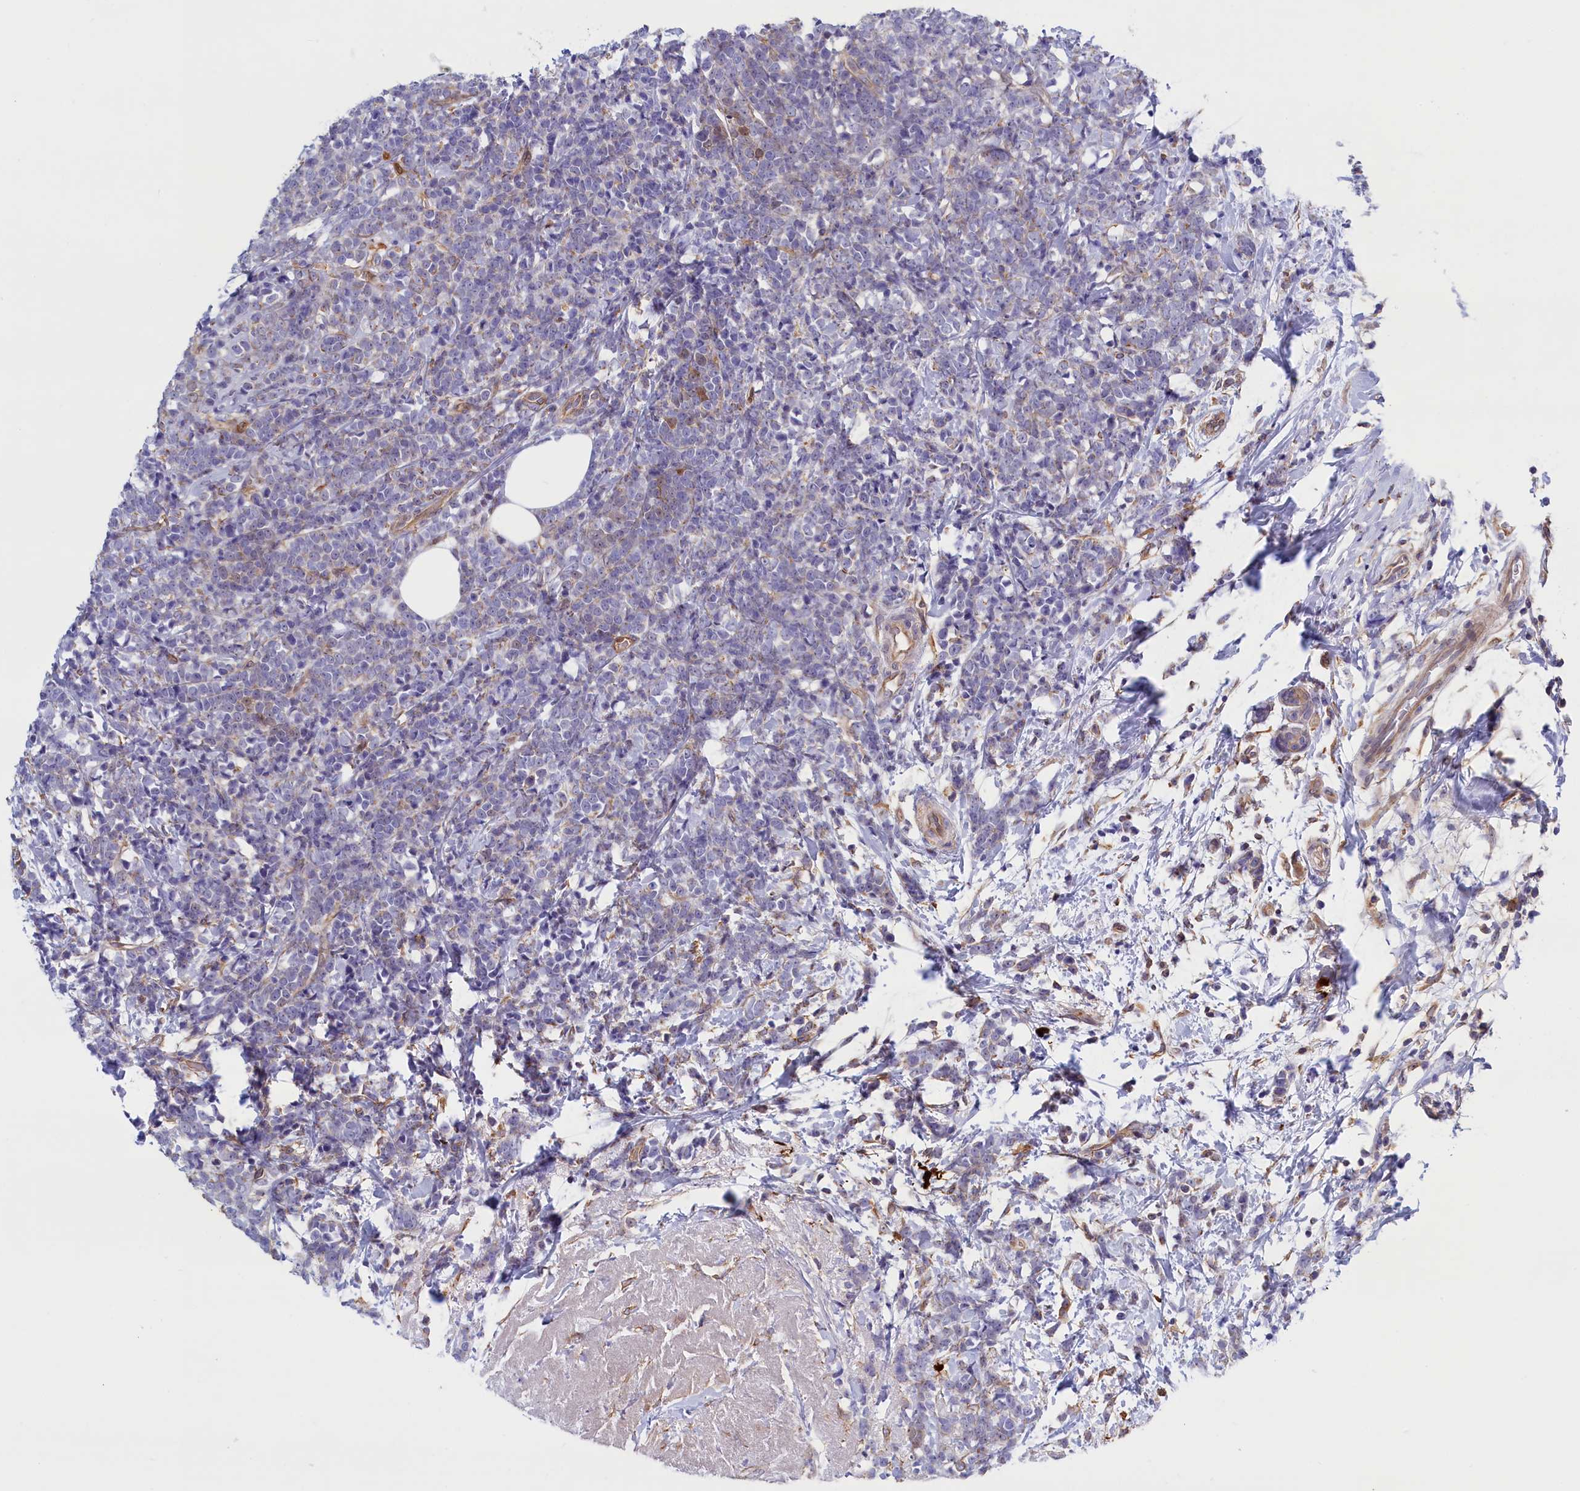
{"staining": {"intensity": "negative", "quantity": "none", "location": "none"}, "tissue": "breast cancer", "cell_type": "Tumor cells", "image_type": "cancer", "snomed": [{"axis": "morphology", "description": "Lobular carcinoma"}, {"axis": "topography", "description": "Breast"}], "caption": "DAB immunohistochemical staining of human breast cancer (lobular carcinoma) reveals no significant staining in tumor cells.", "gene": "ABCC12", "patient": {"sex": "female", "age": 58}}